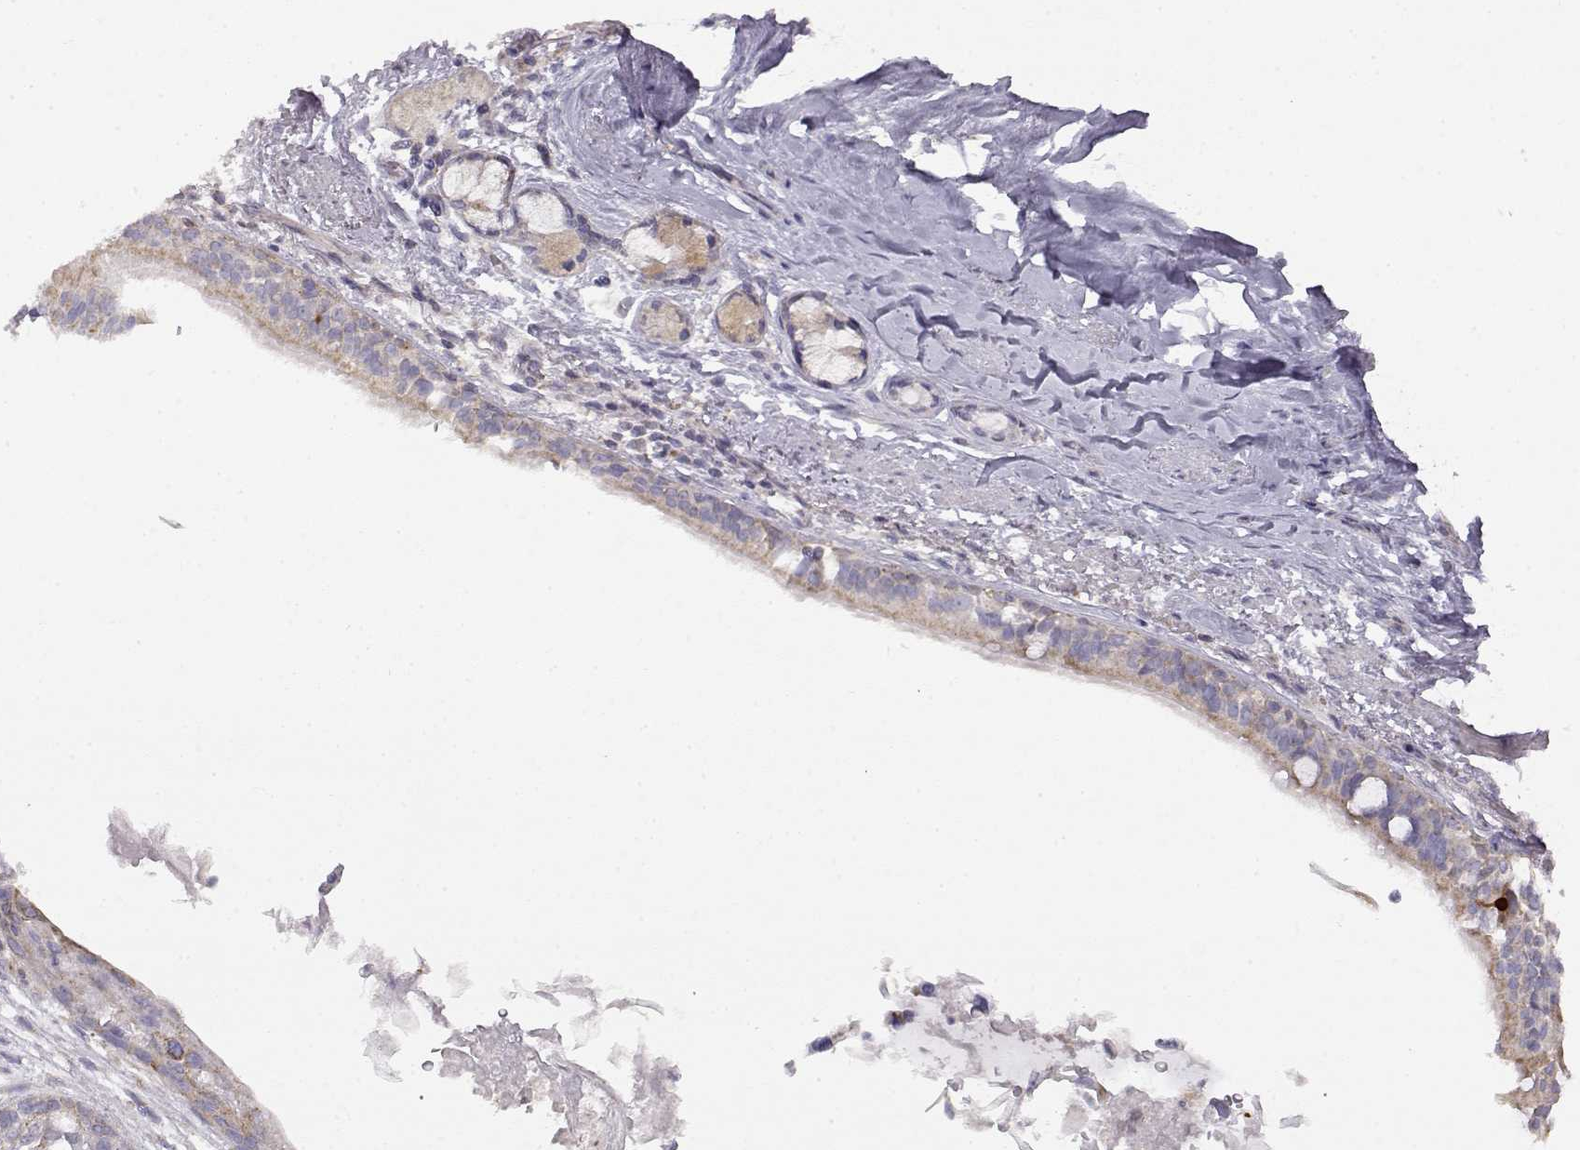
{"staining": {"intensity": "moderate", "quantity": "<25%", "location": "cytoplasmic/membranous"}, "tissue": "lung cancer", "cell_type": "Tumor cells", "image_type": "cancer", "snomed": [{"axis": "morphology", "description": "Squamous cell carcinoma, NOS"}, {"axis": "topography", "description": "Lung"}], "caption": "Squamous cell carcinoma (lung) was stained to show a protein in brown. There is low levels of moderate cytoplasmic/membranous expression in approximately <25% of tumor cells.", "gene": "DDC", "patient": {"sex": "male", "age": 69}}